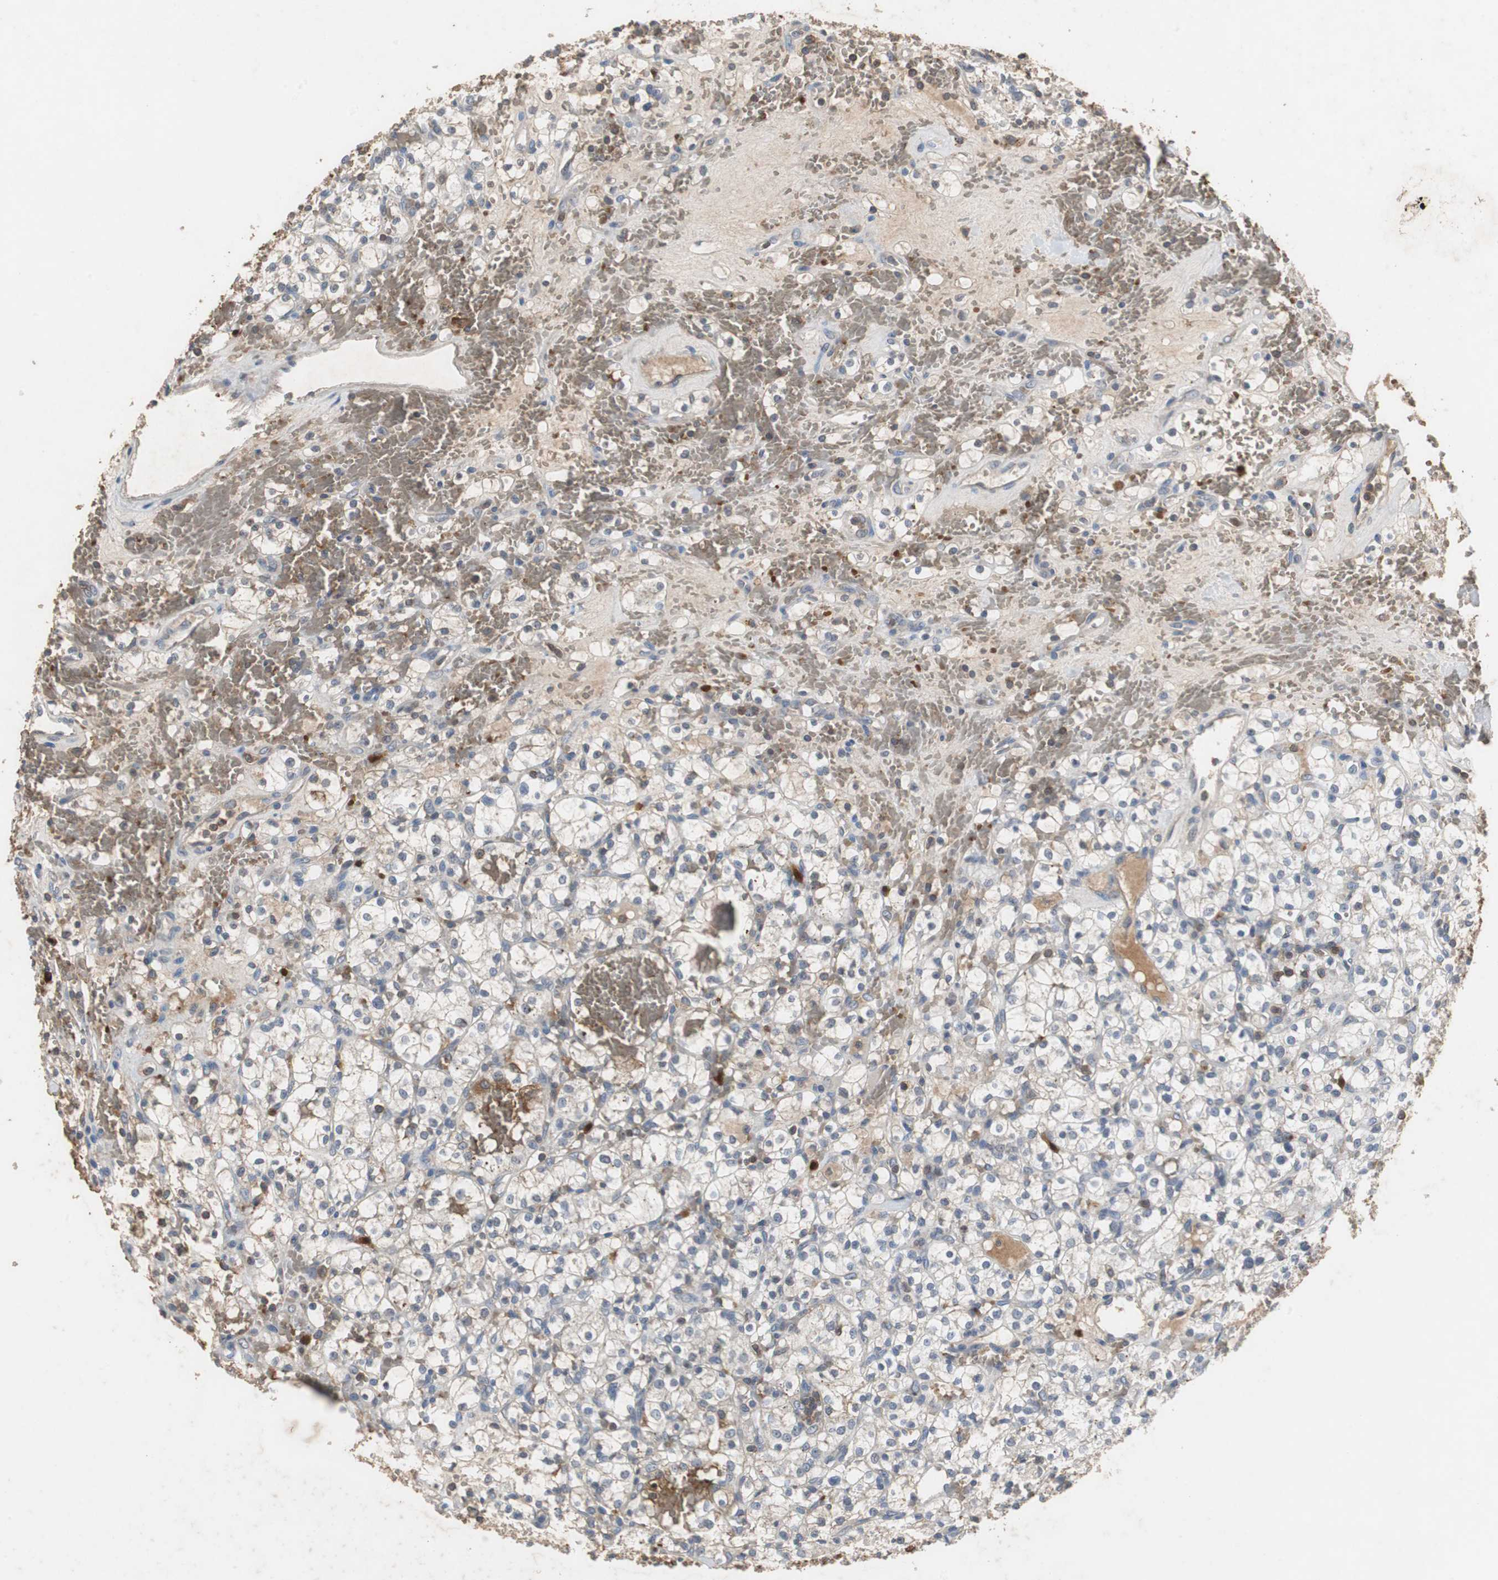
{"staining": {"intensity": "weak", "quantity": "25%-75%", "location": "cytoplasmic/membranous"}, "tissue": "renal cancer", "cell_type": "Tumor cells", "image_type": "cancer", "snomed": [{"axis": "morphology", "description": "Adenocarcinoma, NOS"}, {"axis": "topography", "description": "Kidney"}], "caption": "An IHC photomicrograph of neoplastic tissue is shown. Protein staining in brown shows weak cytoplasmic/membranous positivity in renal cancer within tumor cells. Nuclei are stained in blue.", "gene": "CALB2", "patient": {"sex": "female", "age": 60}}